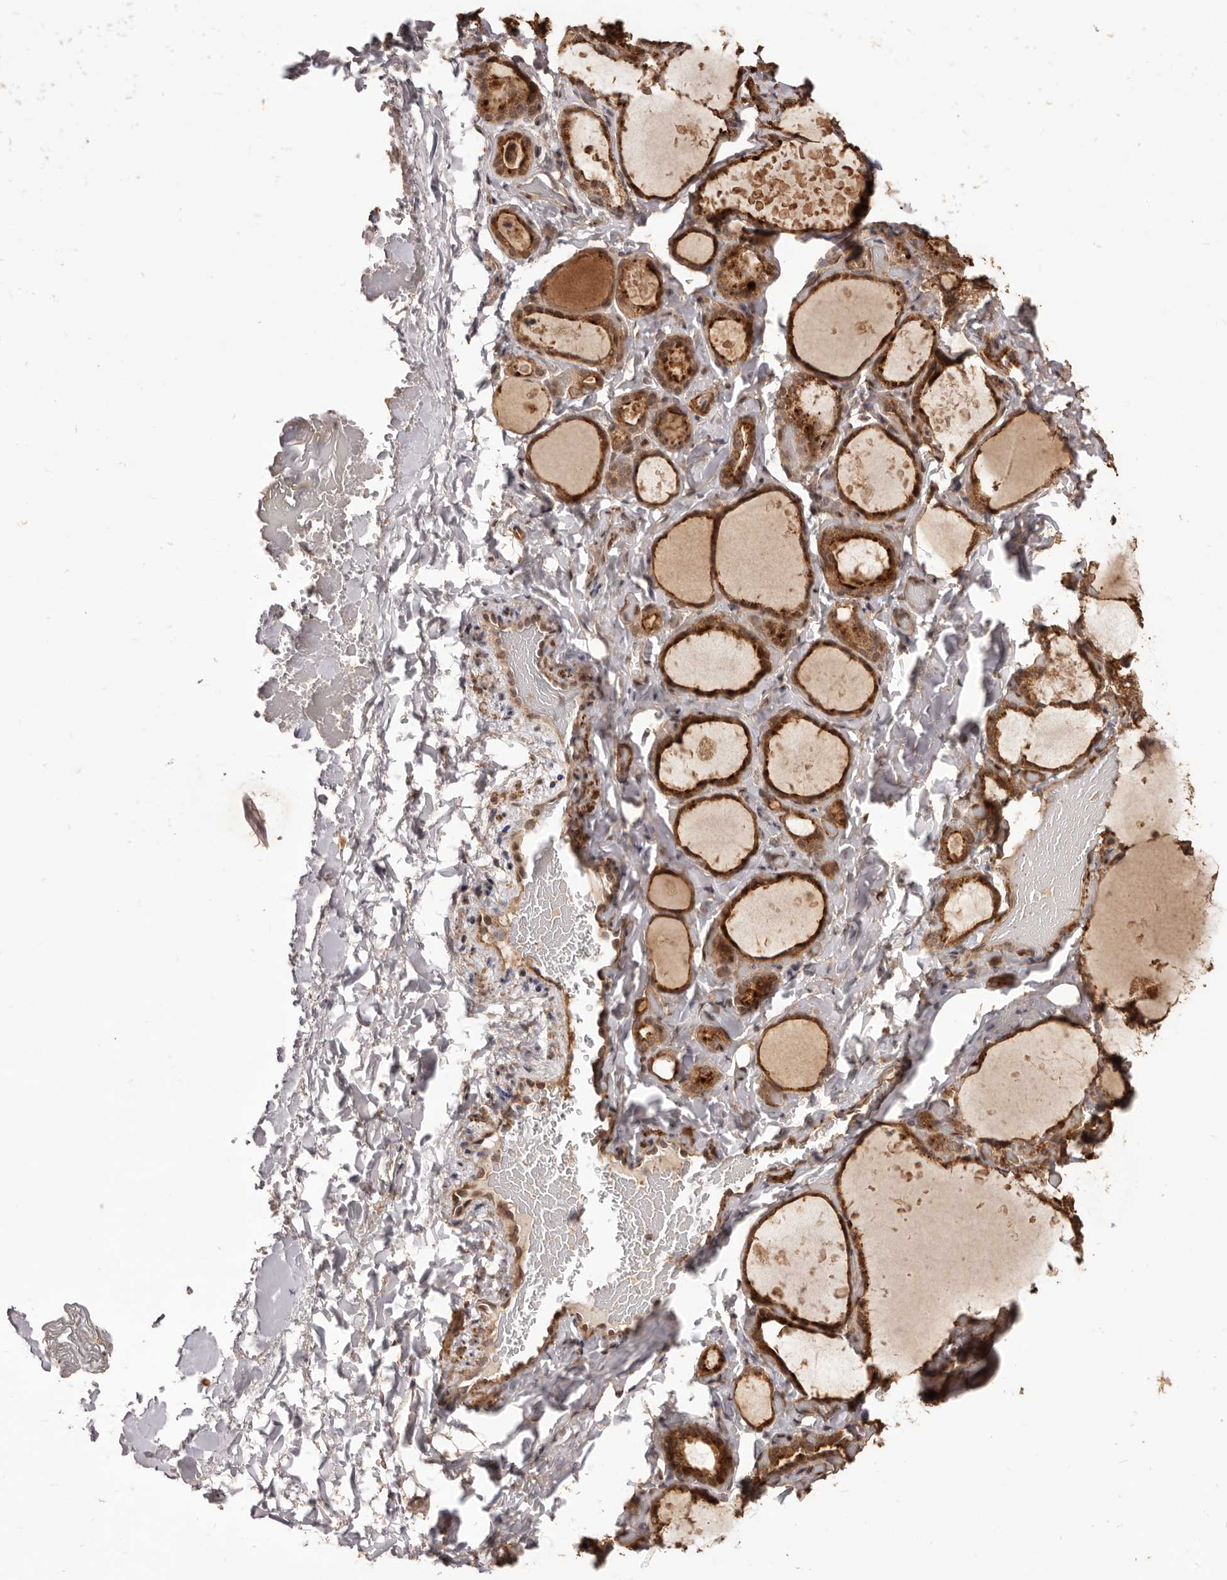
{"staining": {"intensity": "strong", "quantity": ">75%", "location": "cytoplasmic/membranous"}, "tissue": "thyroid gland", "cell_type": "Glandular cells", "image_type": "normal", "snomed": [{"axis": "morphology", "description": "Normal tissue, NOS"}, {"axis": "topography", "description": "Thyroid gland"}], "caption": "A brown stain labels strong cytoplasmic/membranous expression of a protein in glandular cells of benign human thyroid gland.", "gene": "UBR2", "patient": {"sex": "female", "age": 44}}